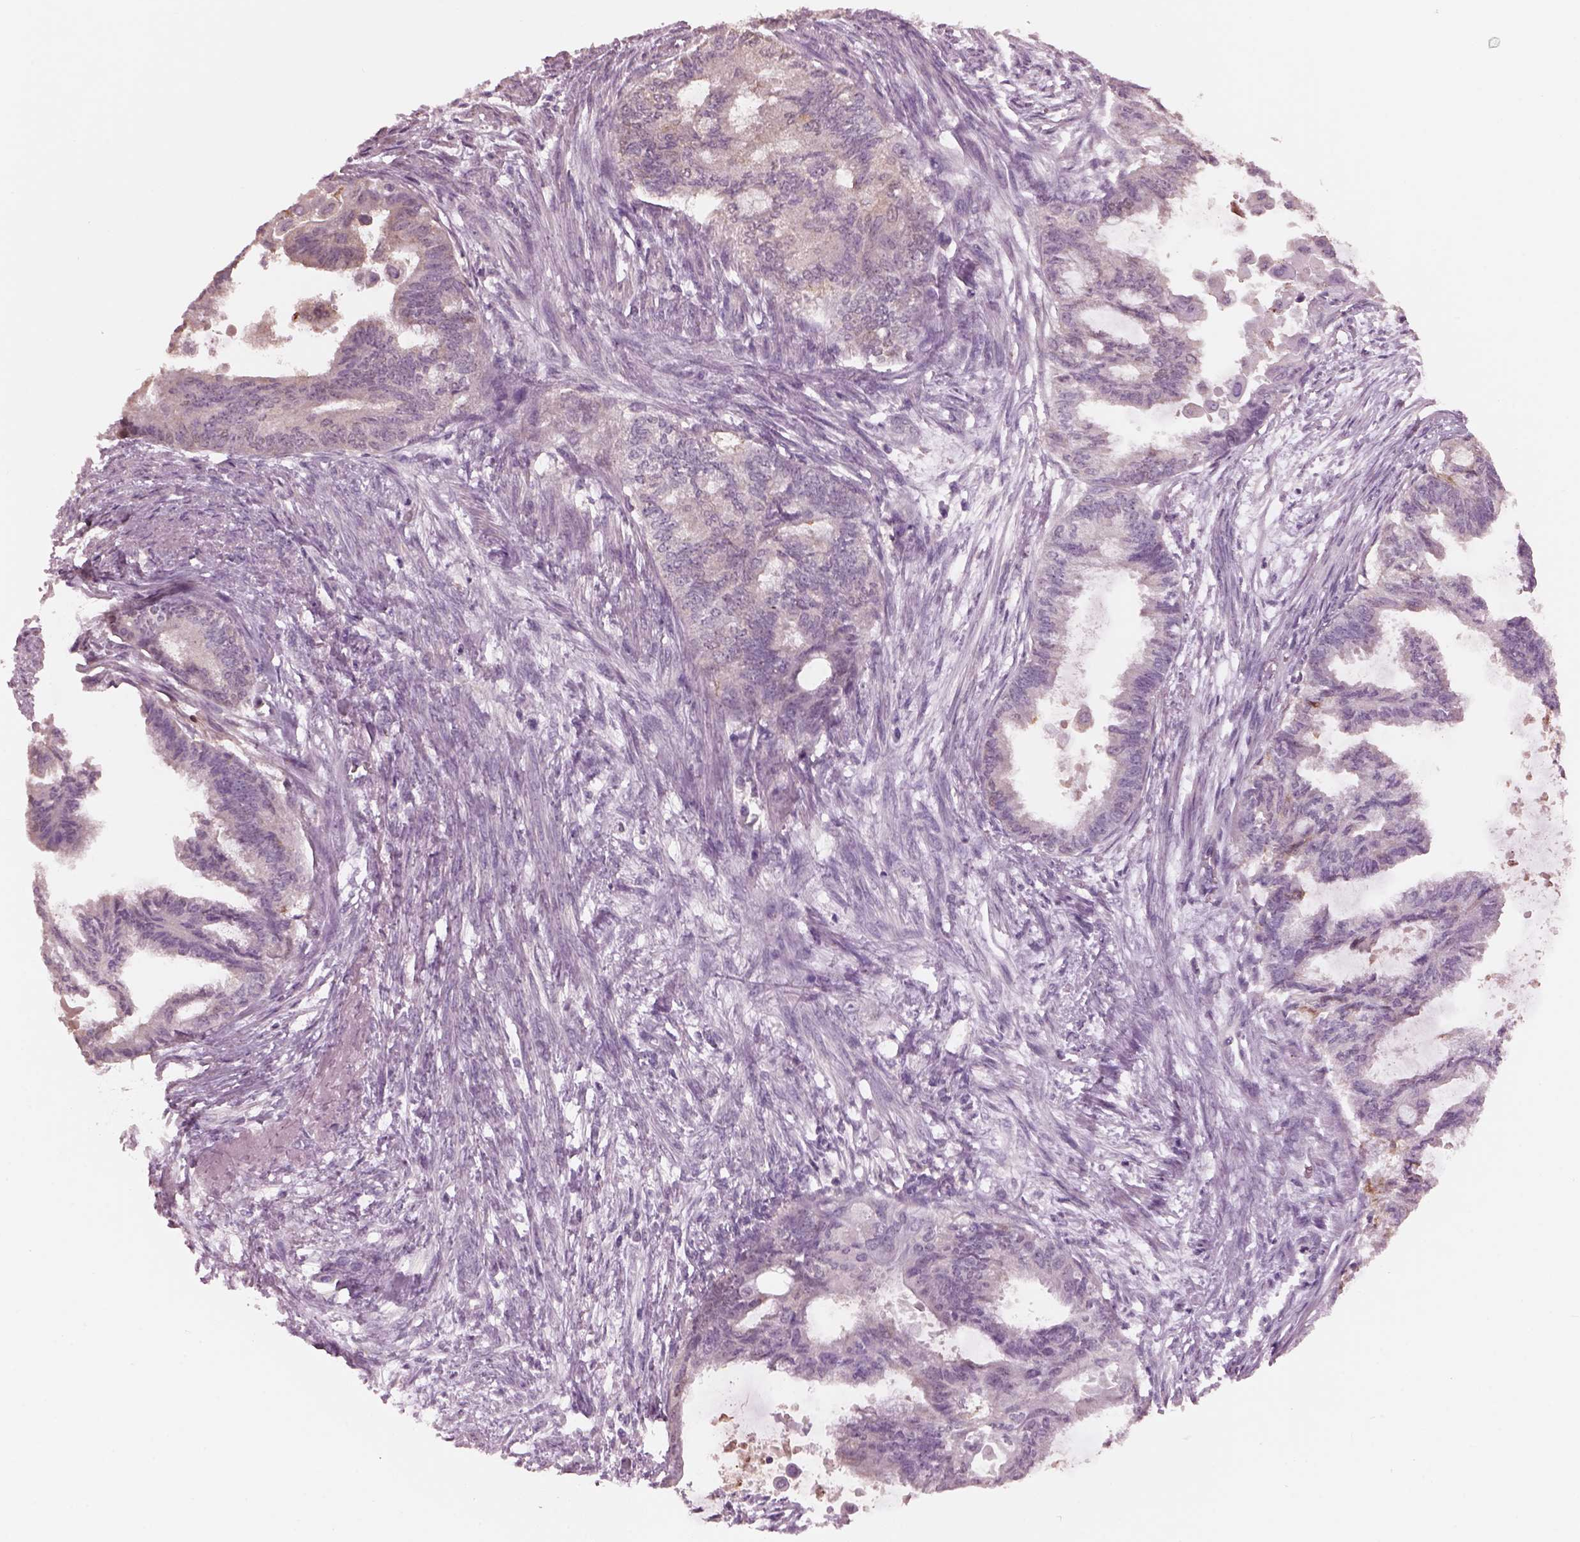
{"staining": {"intensity": "negative", "quantity": "none", "location": "none"}, "tissue": "endometrial cancer", "cell_type": "Tumor cells", "image_type": "cancer", "snomed": [{"axis": "morphology", "description": "Adenocarcinoma, NOS"}, {"axis": "topography", "description": "Endometrium"}], "caption": "Tumor cells are negative for brown protein staining in adenocarcinoma (endometrial). Brightfield microscopy of immunohistochemistry (IHC) stained with DAB (brown) and hematoxylin (blue), captured at high magnification.", "gene": "SRI", "patient": {"sex": "female", "age": 86}}